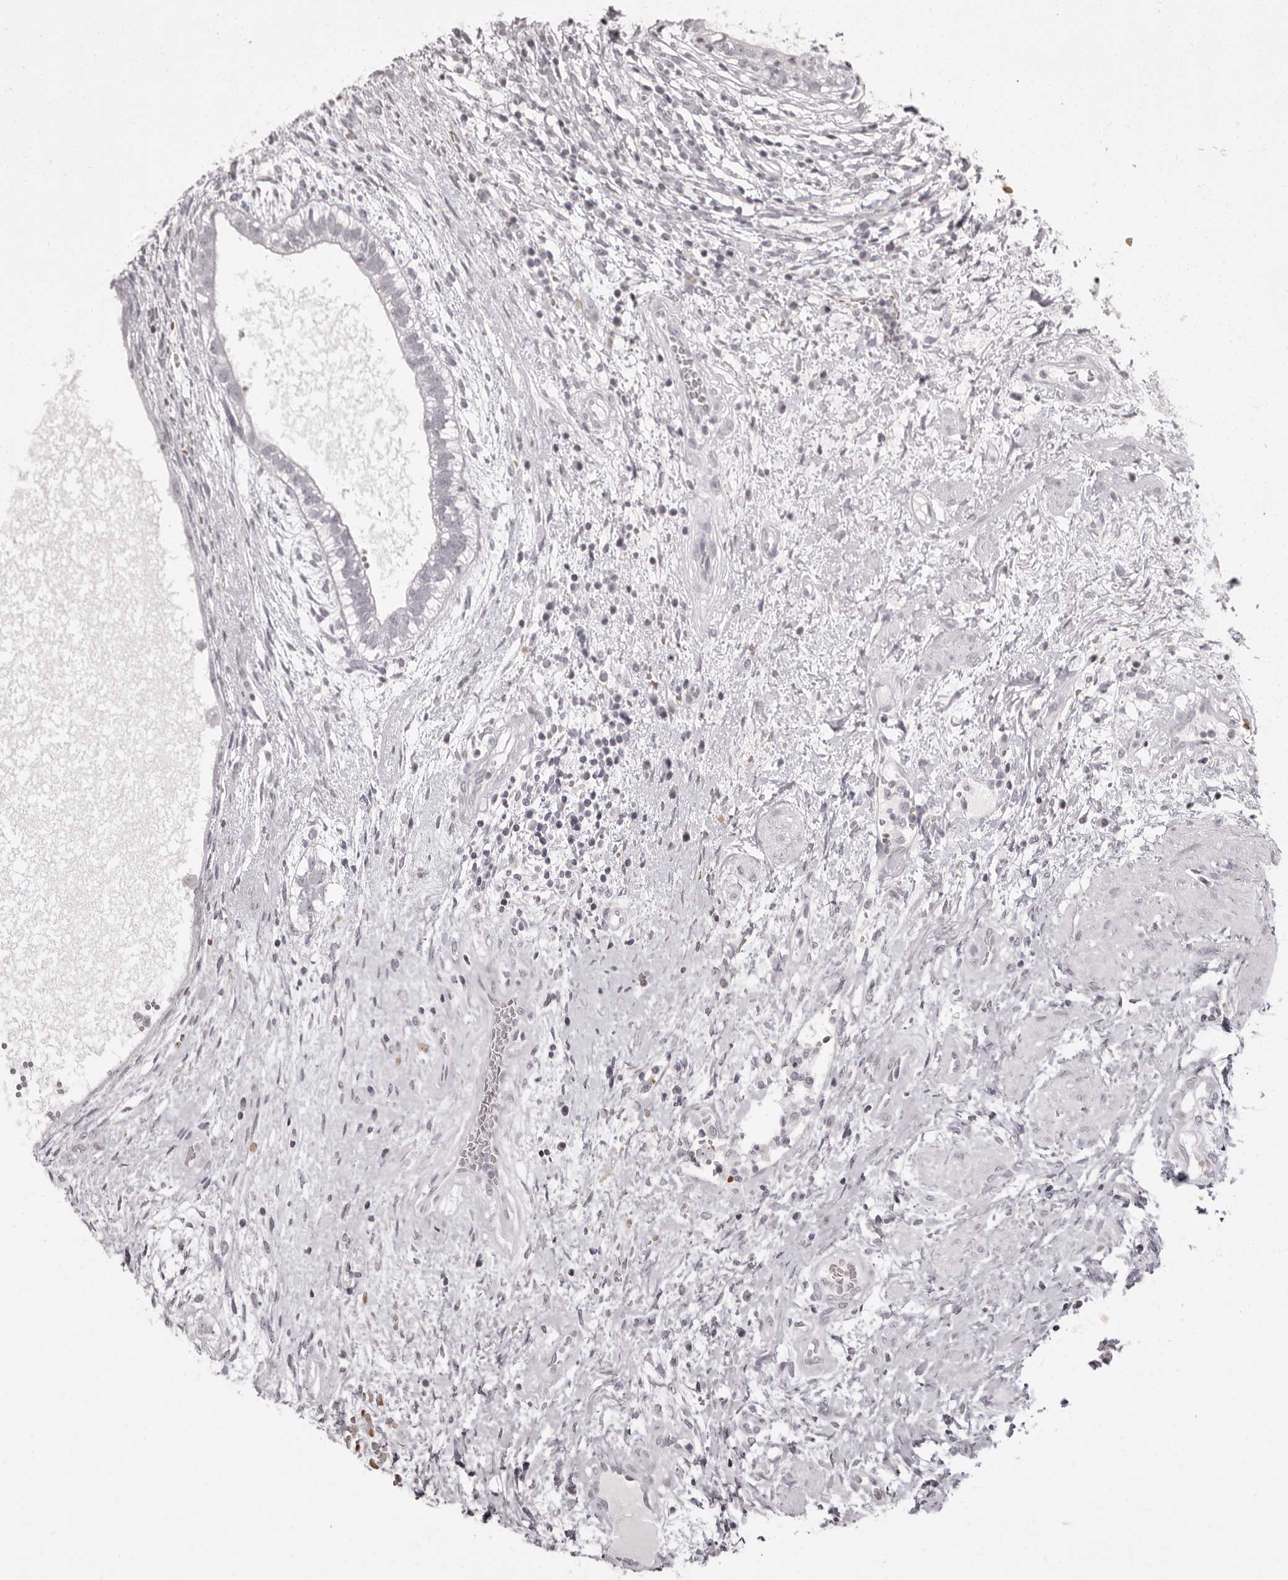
{"staining": {"intensity": "negative", "quantity": "none", "location": "none"}, "tissue": "testis cancer", "cell_type": "Tumor cells", "image_type": "cancer", "snomed": [{"axis": "morphology", "description": "Carcinoma, Embryonal, NOS"}, {"axis": "topography", "description": "Testis"}], "caption": "The immunohistochemistry (IHC) micrograph has no significant positivity in tumor cells of embryonal carcinoma (testis) tissue. (DAB immunohistochemistry, high magnification).", "gene": "C8orf74", "patient": {"sex": "male", "age": 26}}